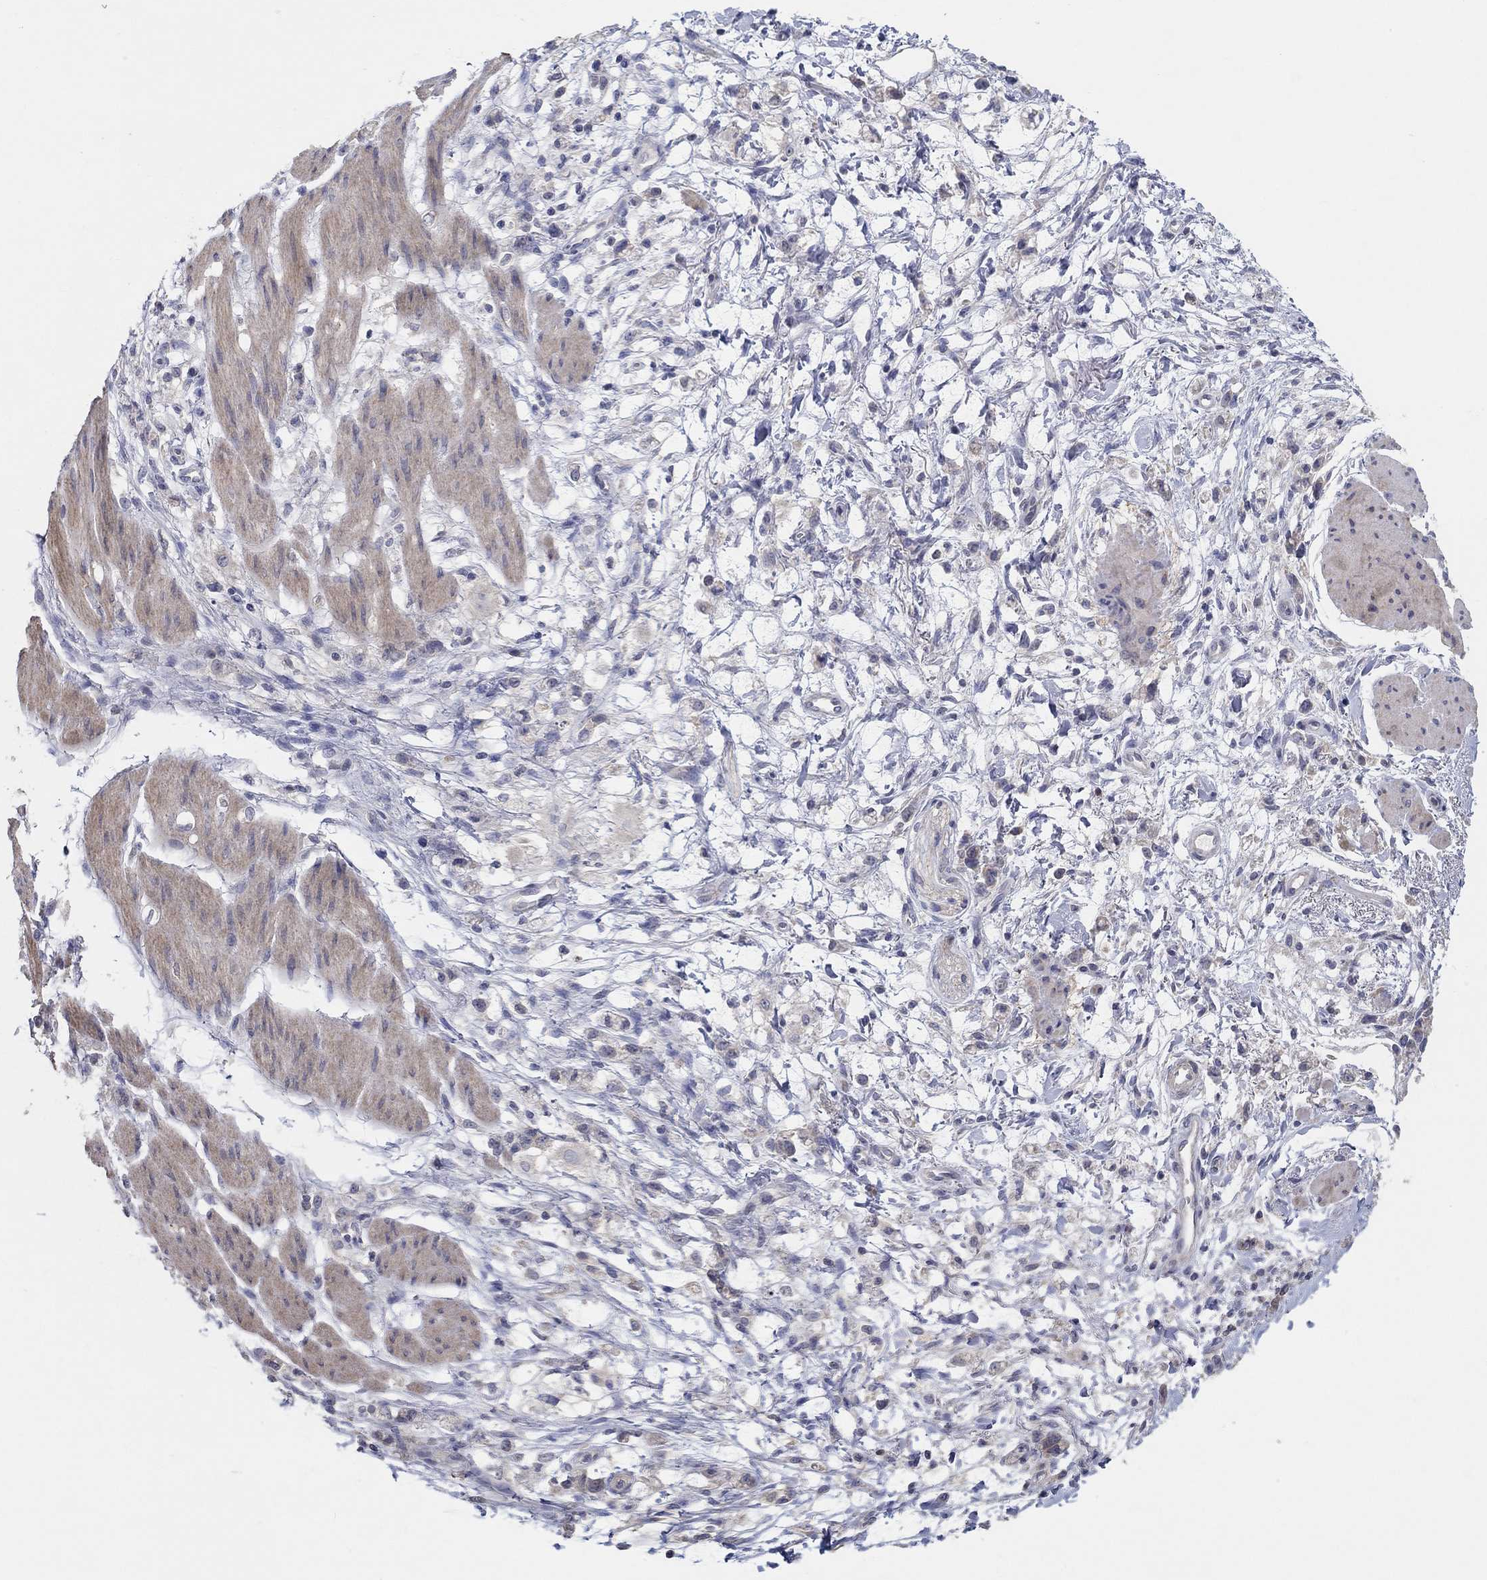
{"staining": {"intensity": "negative", "quantity": "none", "location": "none"}, "tissue": "stomach cancer", "cell_type": "Tumor cells", "image_type": "cancer", "snomed": [{"axis": "morphology", "description": "Adenocarcinoma, NOS"}, {"axis": "topography", "description": "Stomach"}], "caption": "Tumor cells show no significant protein expression in stomach cancer.", "gene": "DOCK3", "patient": {"sex": "female", "age": 60}}